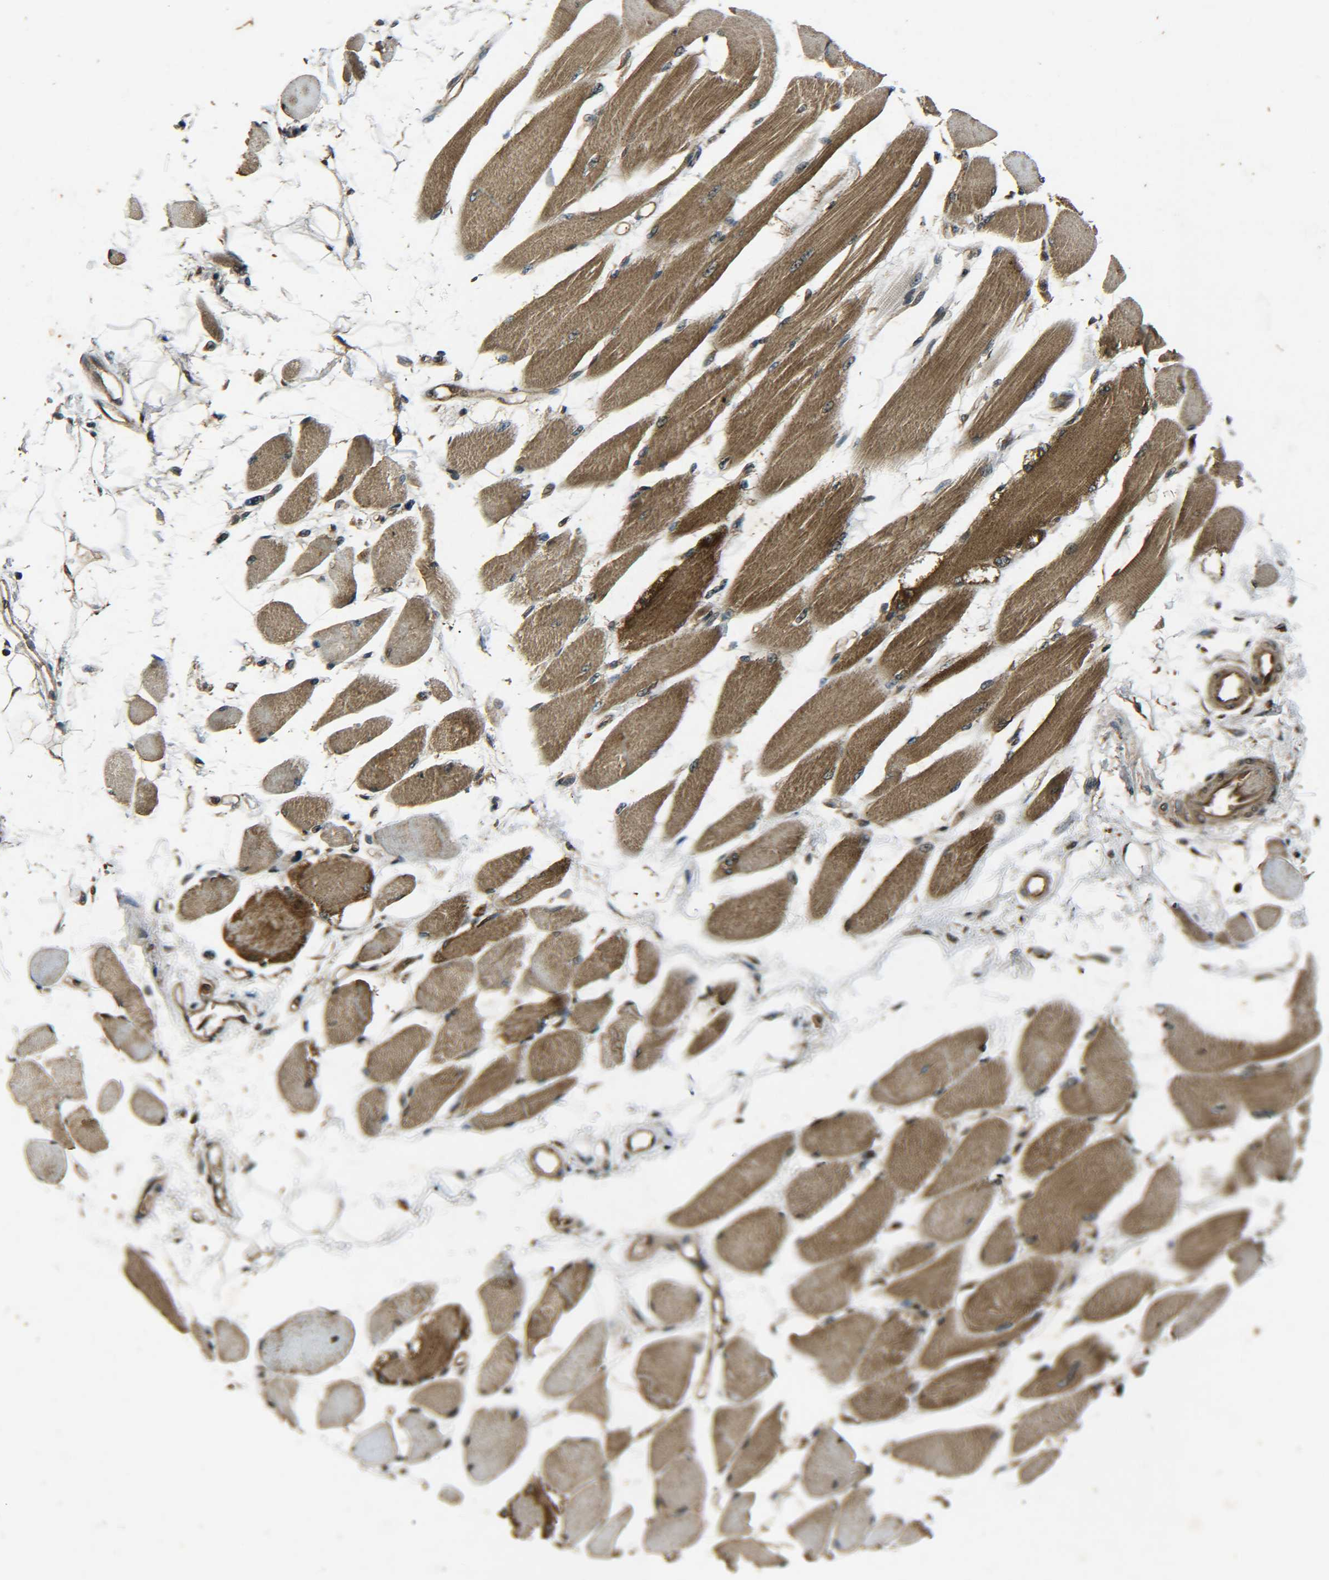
{"staining": {"intensity": "moderate", "quantity": ">75%", "location": "cytoplasmic/membranous"}, "tissue": "skeletal muscle", "cell_type": "Myocytes", "image_type": "normal", "snomed": [{"axis": "morphology", "description": "Normal tissue, NOS"}, {"axis": "topography", "description": "Skeletal muscle"}, {"axis": "topography", "description": "Peripheral nerve tissue"}], "caption": "An immunohistochemistry (IHC) micrograph of benign tissue is shown. Protein staining in brown labels moderate cytoplasmic/membranous positivity in skeletal muscle within myocytes. (brown staining indicates protein expression, while blue staining denotes nuclei).", "gene": "PLK2", "patient": {"sex": "female", "age": 84}}